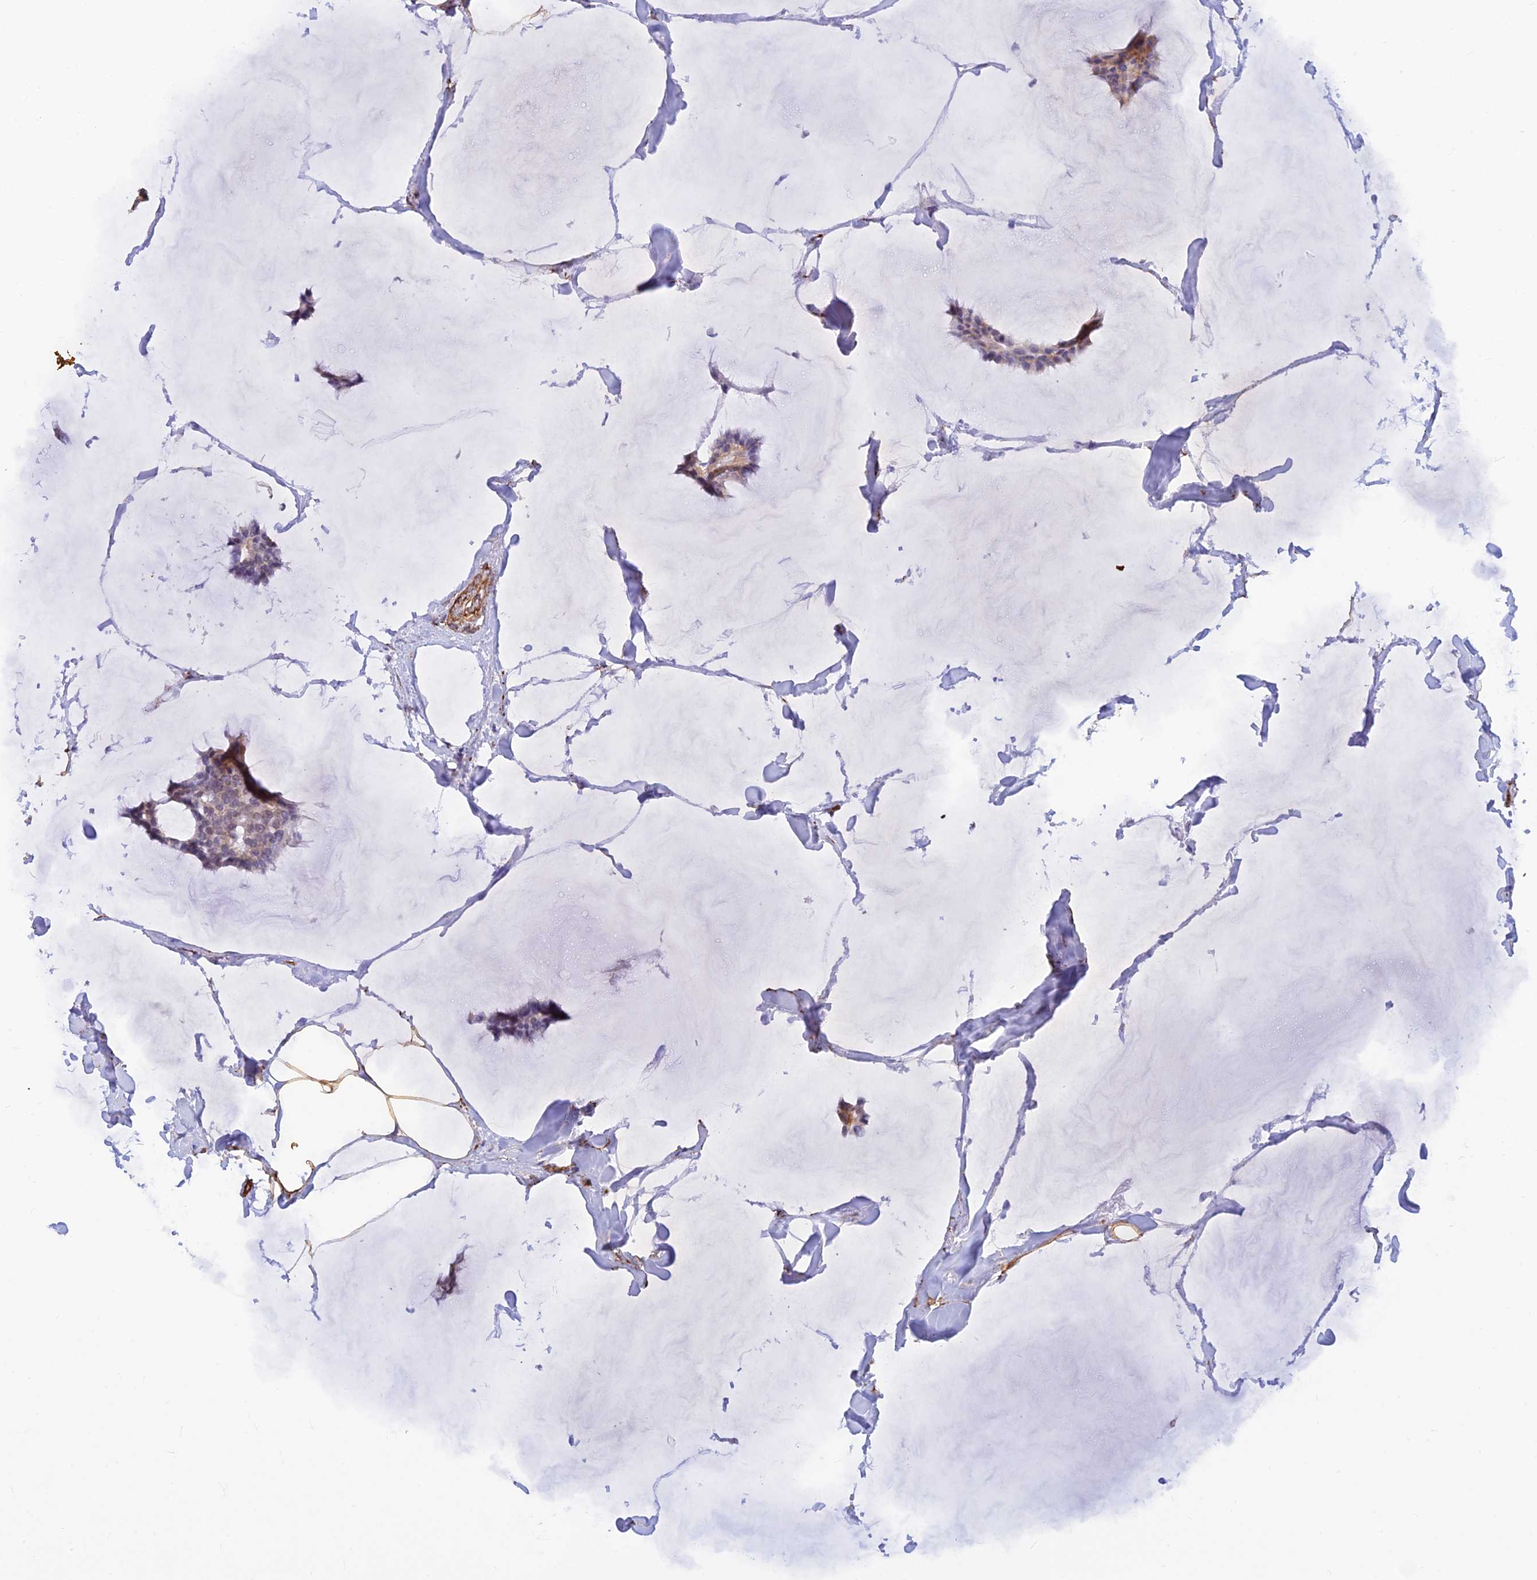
{"staining": {"intensity": "moderate", "quantity": "<25%", "location": "cytoplasmic/membranous"}, "tissue": "breast cancer", "cell_type": "Tumor cells", "image_type": "cancer", "snomed": [{"axis": "morphology", "description": "Duct carcinoma"}, {"axis": "topography", "description": "Breast"}], "caption": "Immunohistochemistry image of neoplastic tissue: breast cancer stained using IHC reveals low levels of moderate protein expression localized specifically in the cytoplasmic/membranous of tumor cells, appearing as a cytoplasmic/membranous brown color.", "gene": "ALDH1L2", "patient": {"sex": "female", "age": 93}}